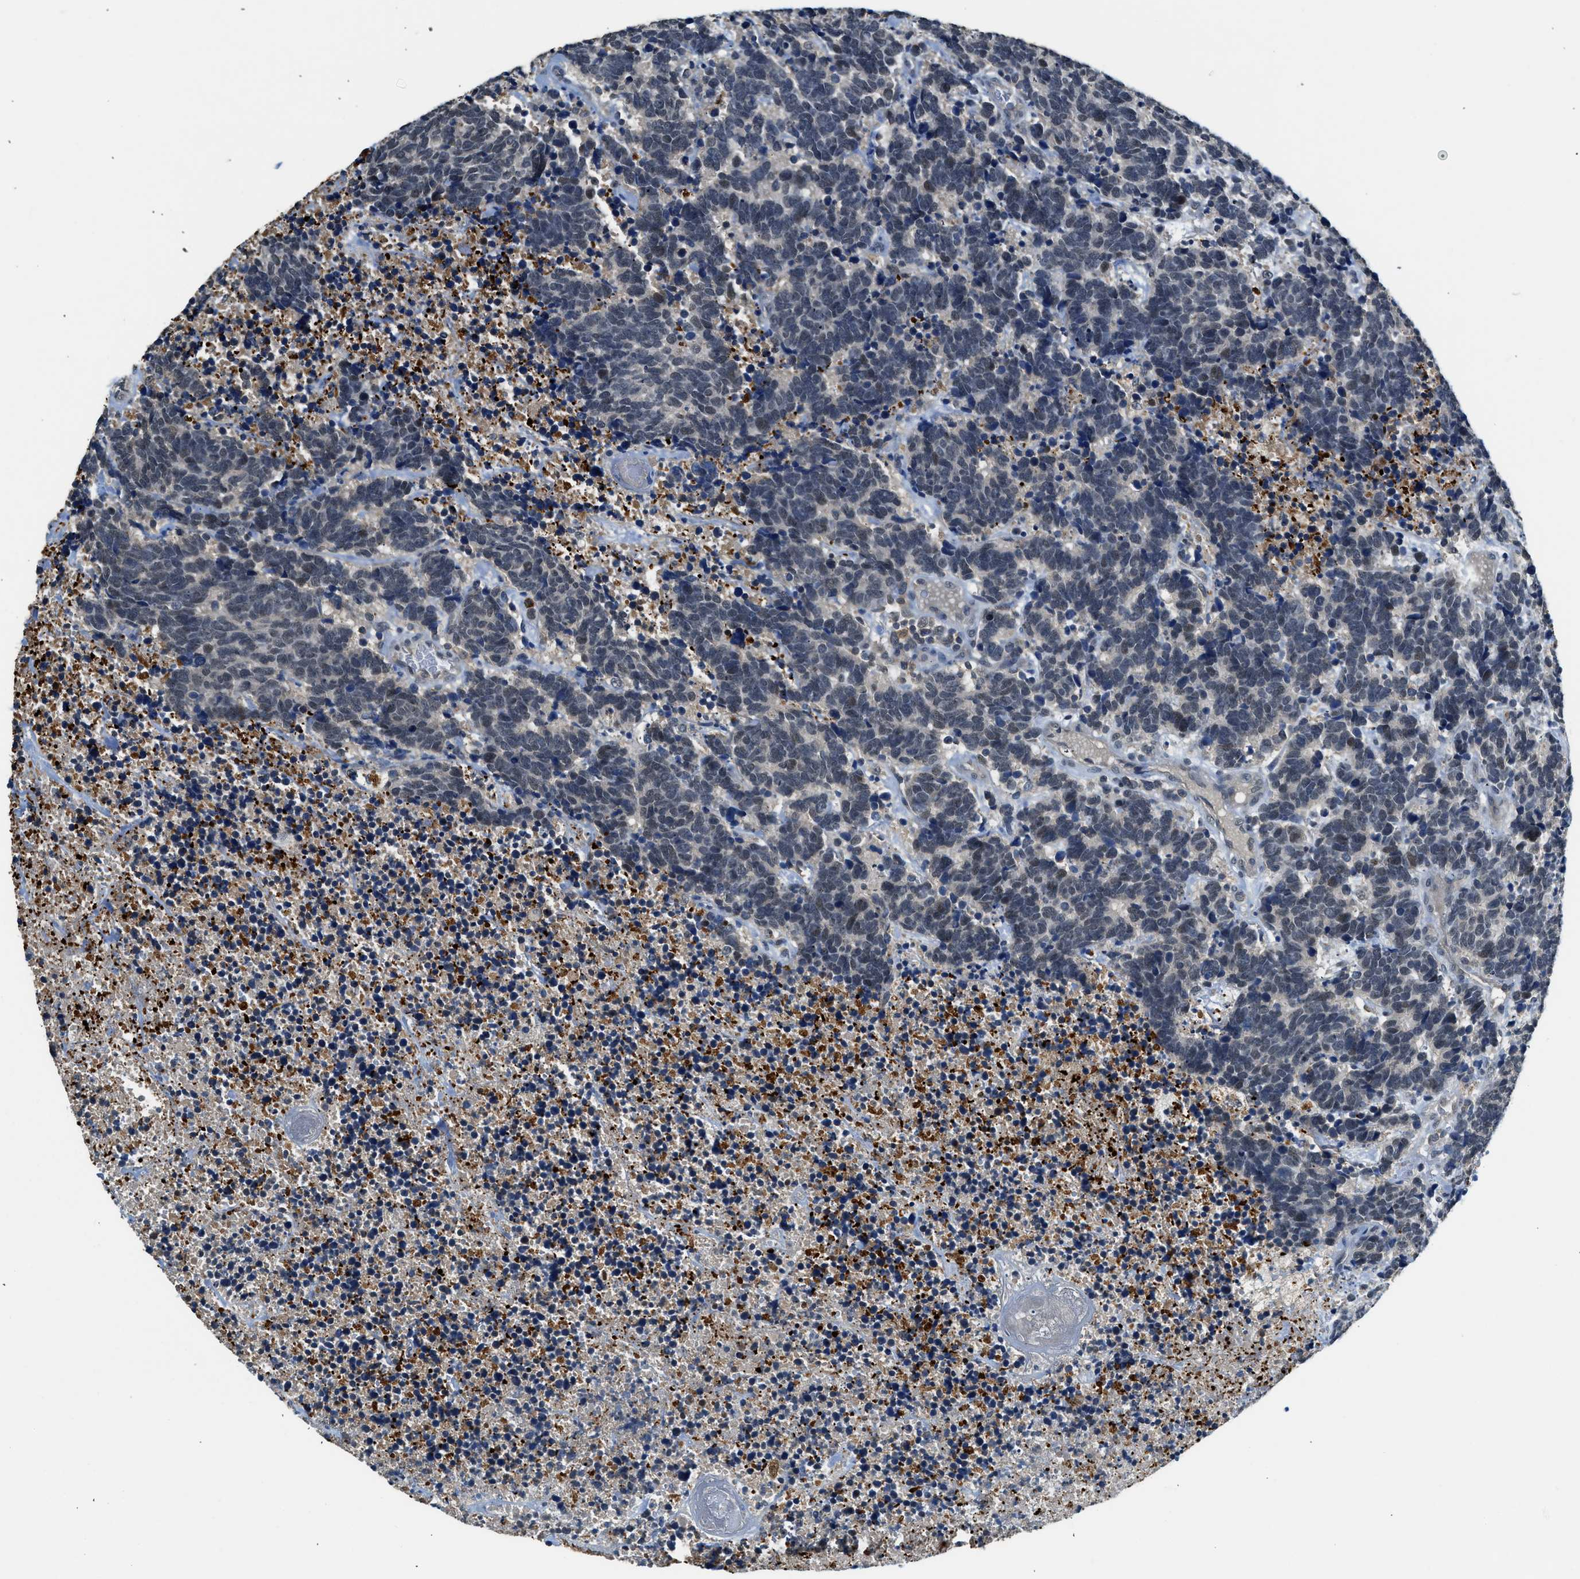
{"staining": {"intensity": "weak", "quantity": "<25%", "location": "nuclear"}, "tissue": "carcinoid", "cell_type": "Tumor cells", "image_type": "cancer", "snomed": [{"axis": "morphology", "description": "Carcinoma, NOS"}, {"axis": "morphology", "description": "Carcinoid, malignant, NOS"}, {"axis": "topography", "description": "Urinary bladder"}], "caption": "Protein analysis of carcinoid demonstrates no significant positivity in tumor cells. (Brightfield microscopy of DAB (3,3'-diaminobenzidine) IHC at high magnification).", "gene": "SLC15A4", "patient": {"sex": "male", "age": 57}}